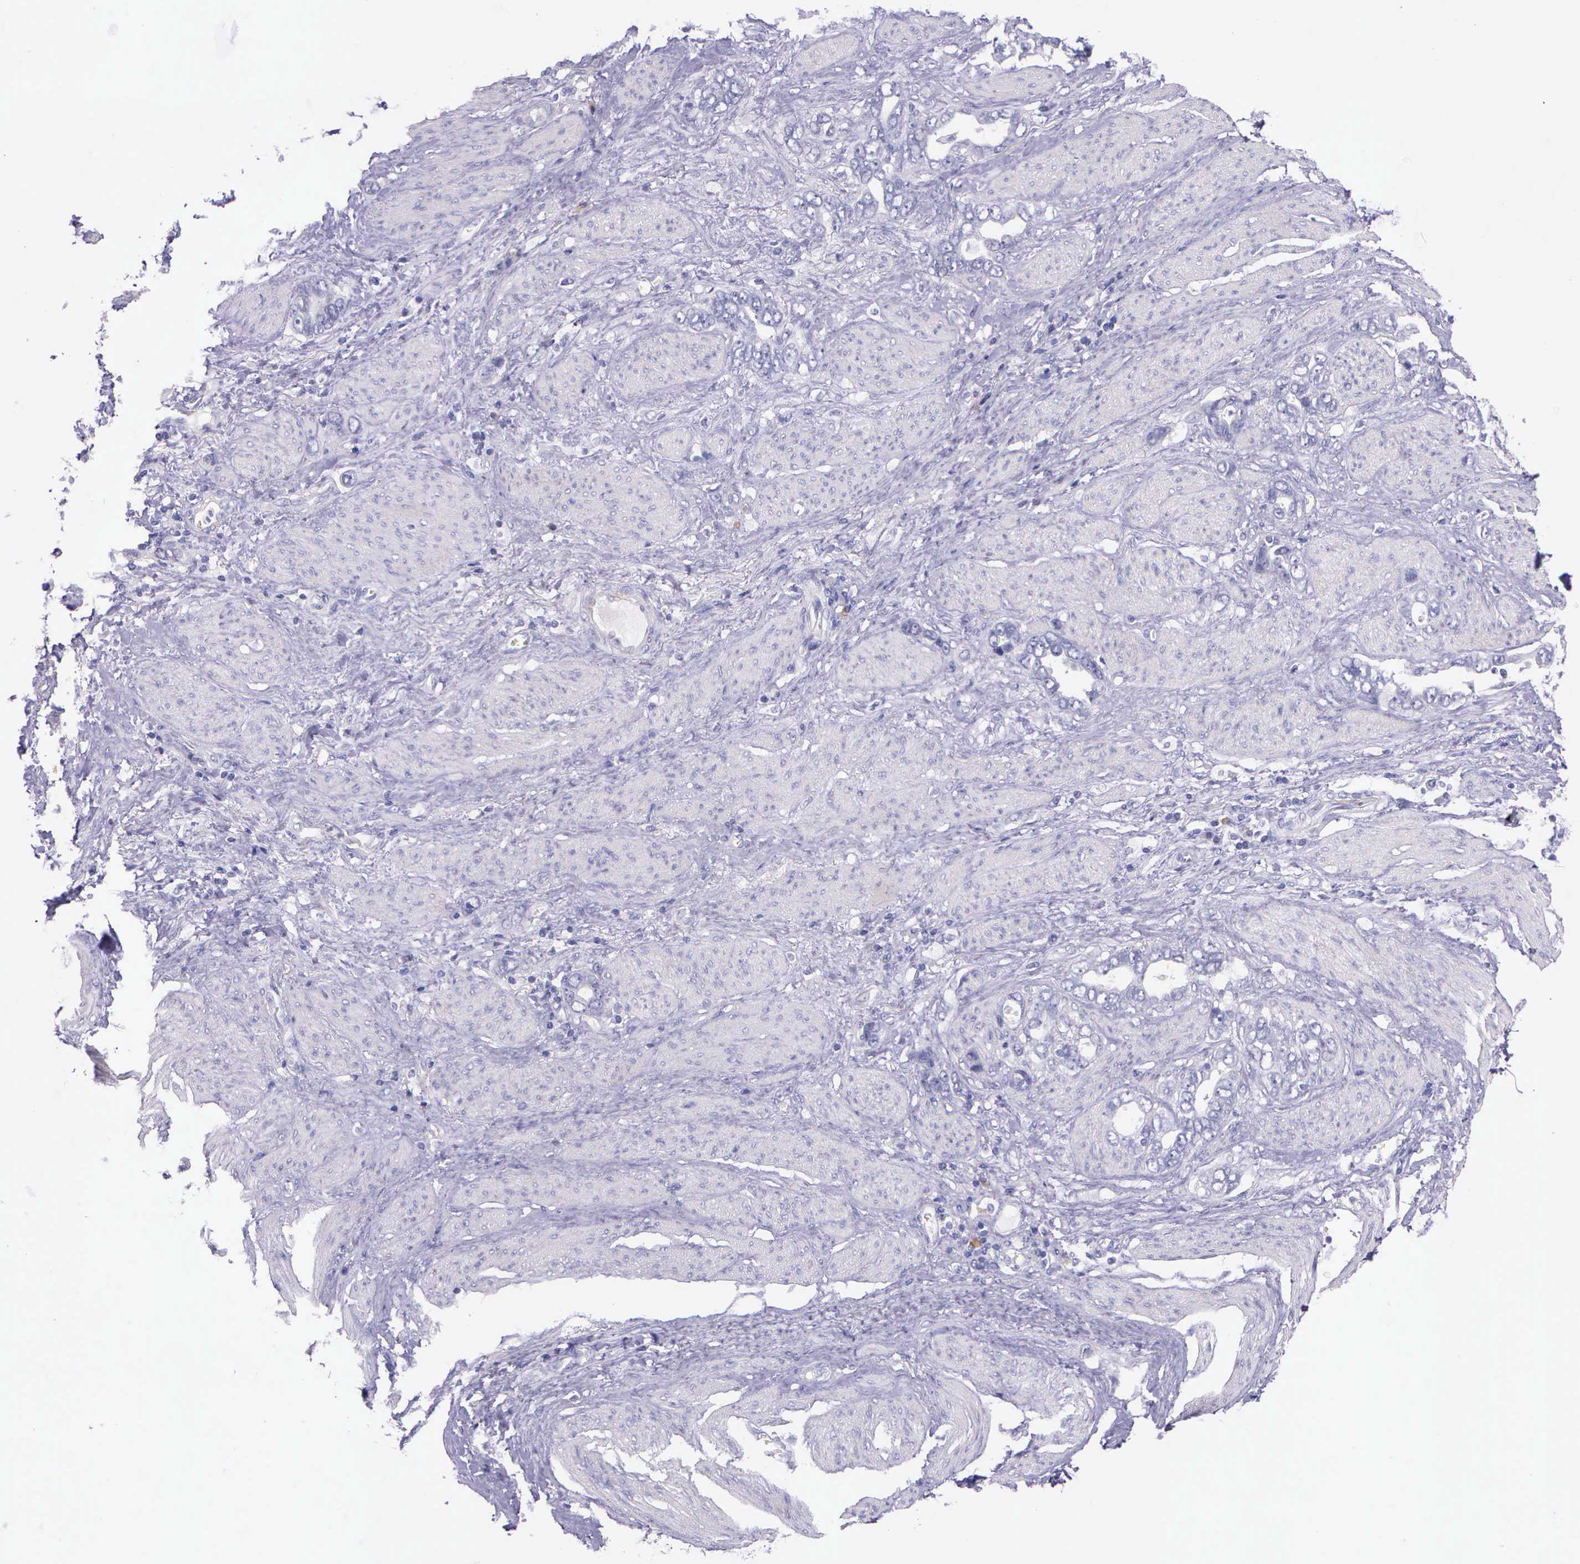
{"staining": {"intensity": "negative", "quantity": "none", "location": "none"}, "tissue": "stomach cancer", "cell_type": "Tumor cells", "image_type": "cancer", "snomed": [{"axis": "morphology", "description": "Adenocarcinoma, NOS"}, {"axis": "topography", "description": "Stomach"}], "caption": "High power microscopy histopathology image of an immunohistochemistry (IHC) histopathology image of stomach adenocarcinoma, revealing no significant staining in tumor cells.", "gene": "THSD7A", "patient": {"sex": "male", "age": 78}}